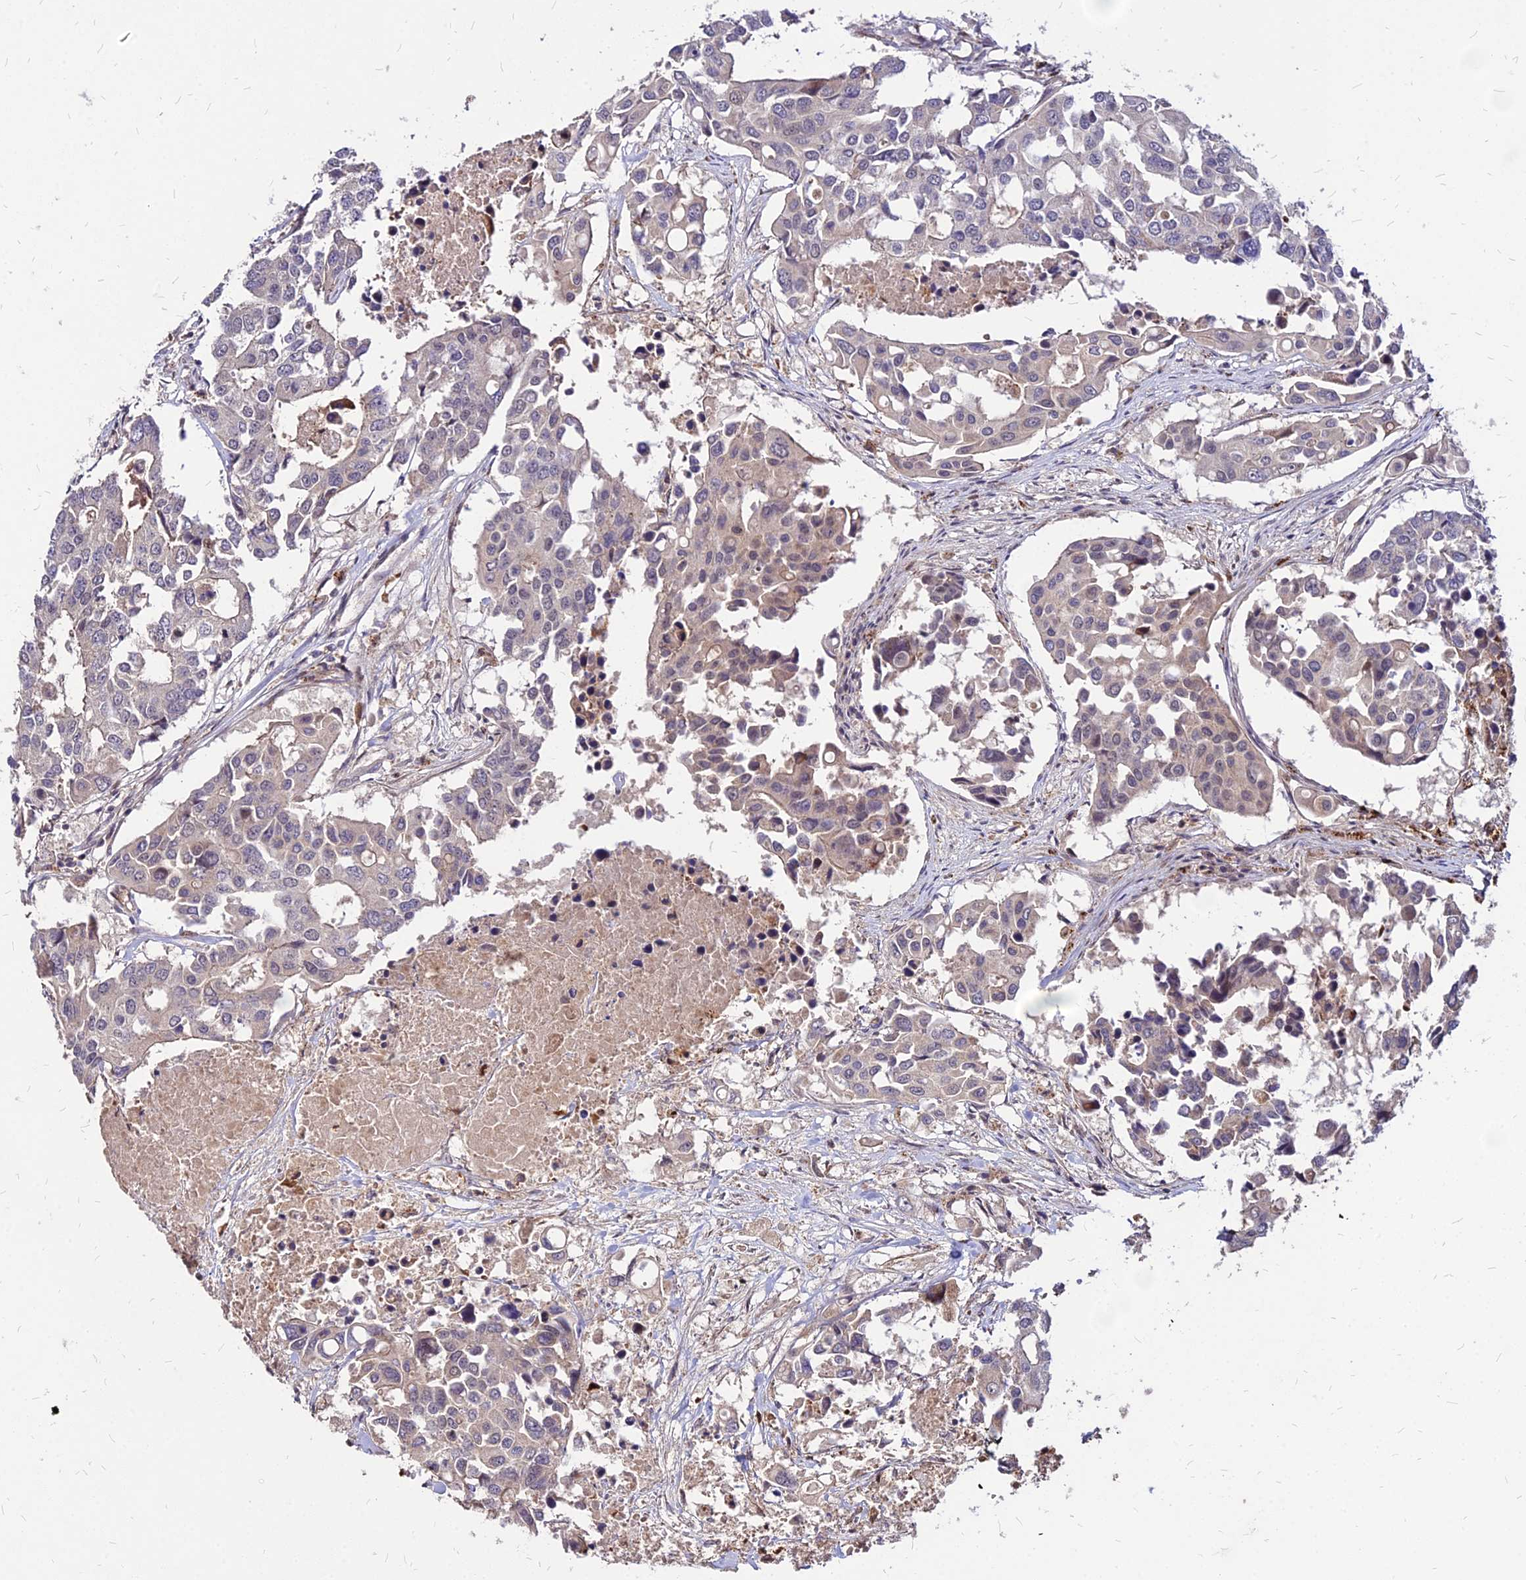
{"staining": {"intensity": "negative", "quantity": "none", "location": "none"}, "tissue": "colorectal cancer", "cell_type": "Tumor cells", "image_type": "cancer", "snomed": [{"axis": "morphology", "description": "Adenocarcinoma, NOS"}, {"axis": "topography", "description": "Colon"}], "caption": "This is an immunohistochemistry (IHC) histopathology image of colorectal cancer. There is no expression in tumor cells.", "gene": "APBA3", "patient": {"sex": "male", "age": 77}}